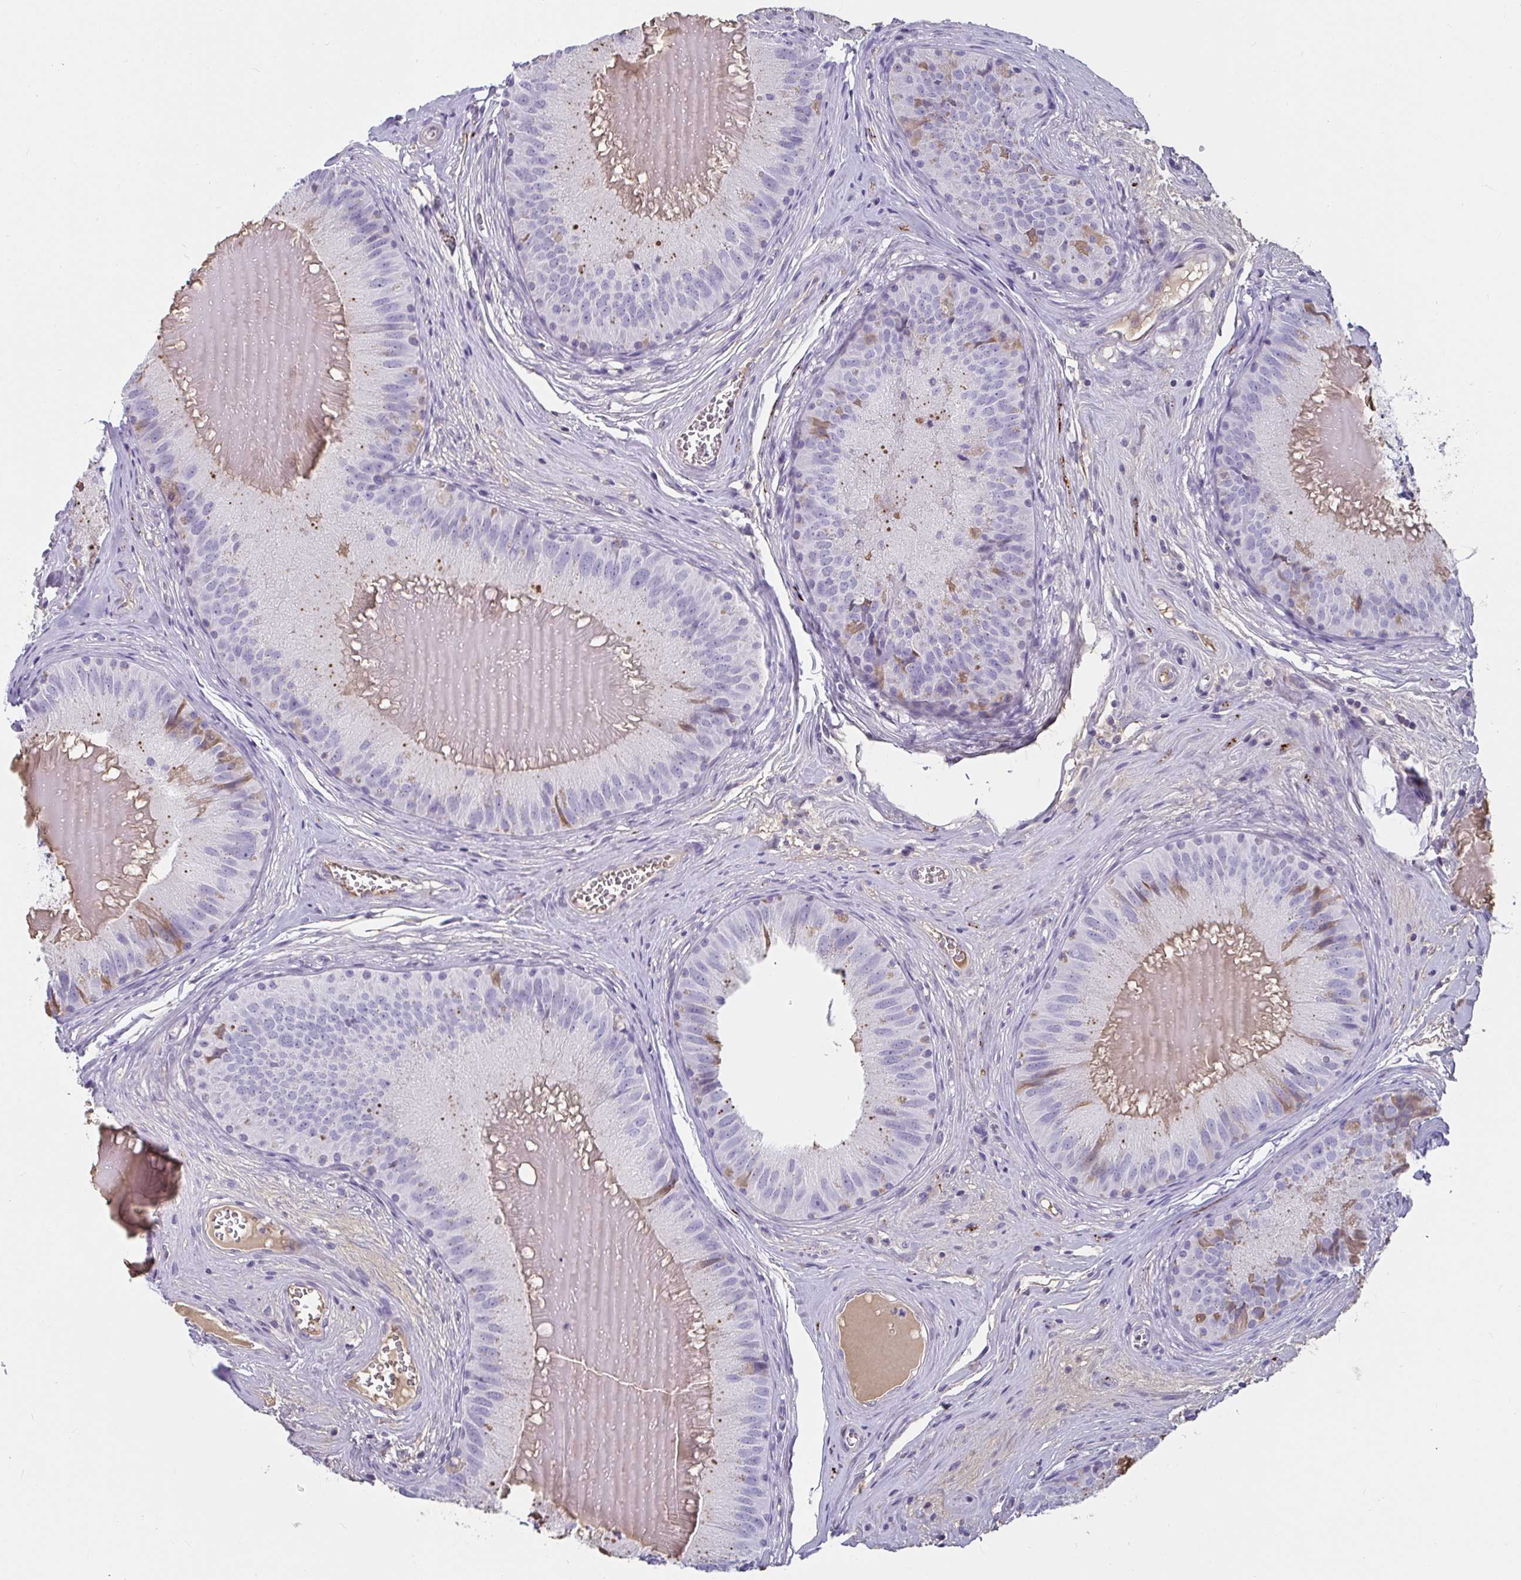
{"staining": {"intensity": "moderate", "quantity": "<25%", "location": "cytoplasmic/membranous"}, "tissue": "epididymis", "cell_type": "Glandular cells", "image_type": "normal", "snomed": [{"axis": "morphology", "description": "Normal tissue, NOS"}, {"axis": "topography", "description": "Epididymis, spermatic cord, NOS"}], "caption": "Immunohistochemistry of benign epididymis displays low levels of moderate cytoplasmic/membranous staining in approximately <25% of glandular cells.", "gene": "NPY", "patient": {"sex": "male", "age": 39}}